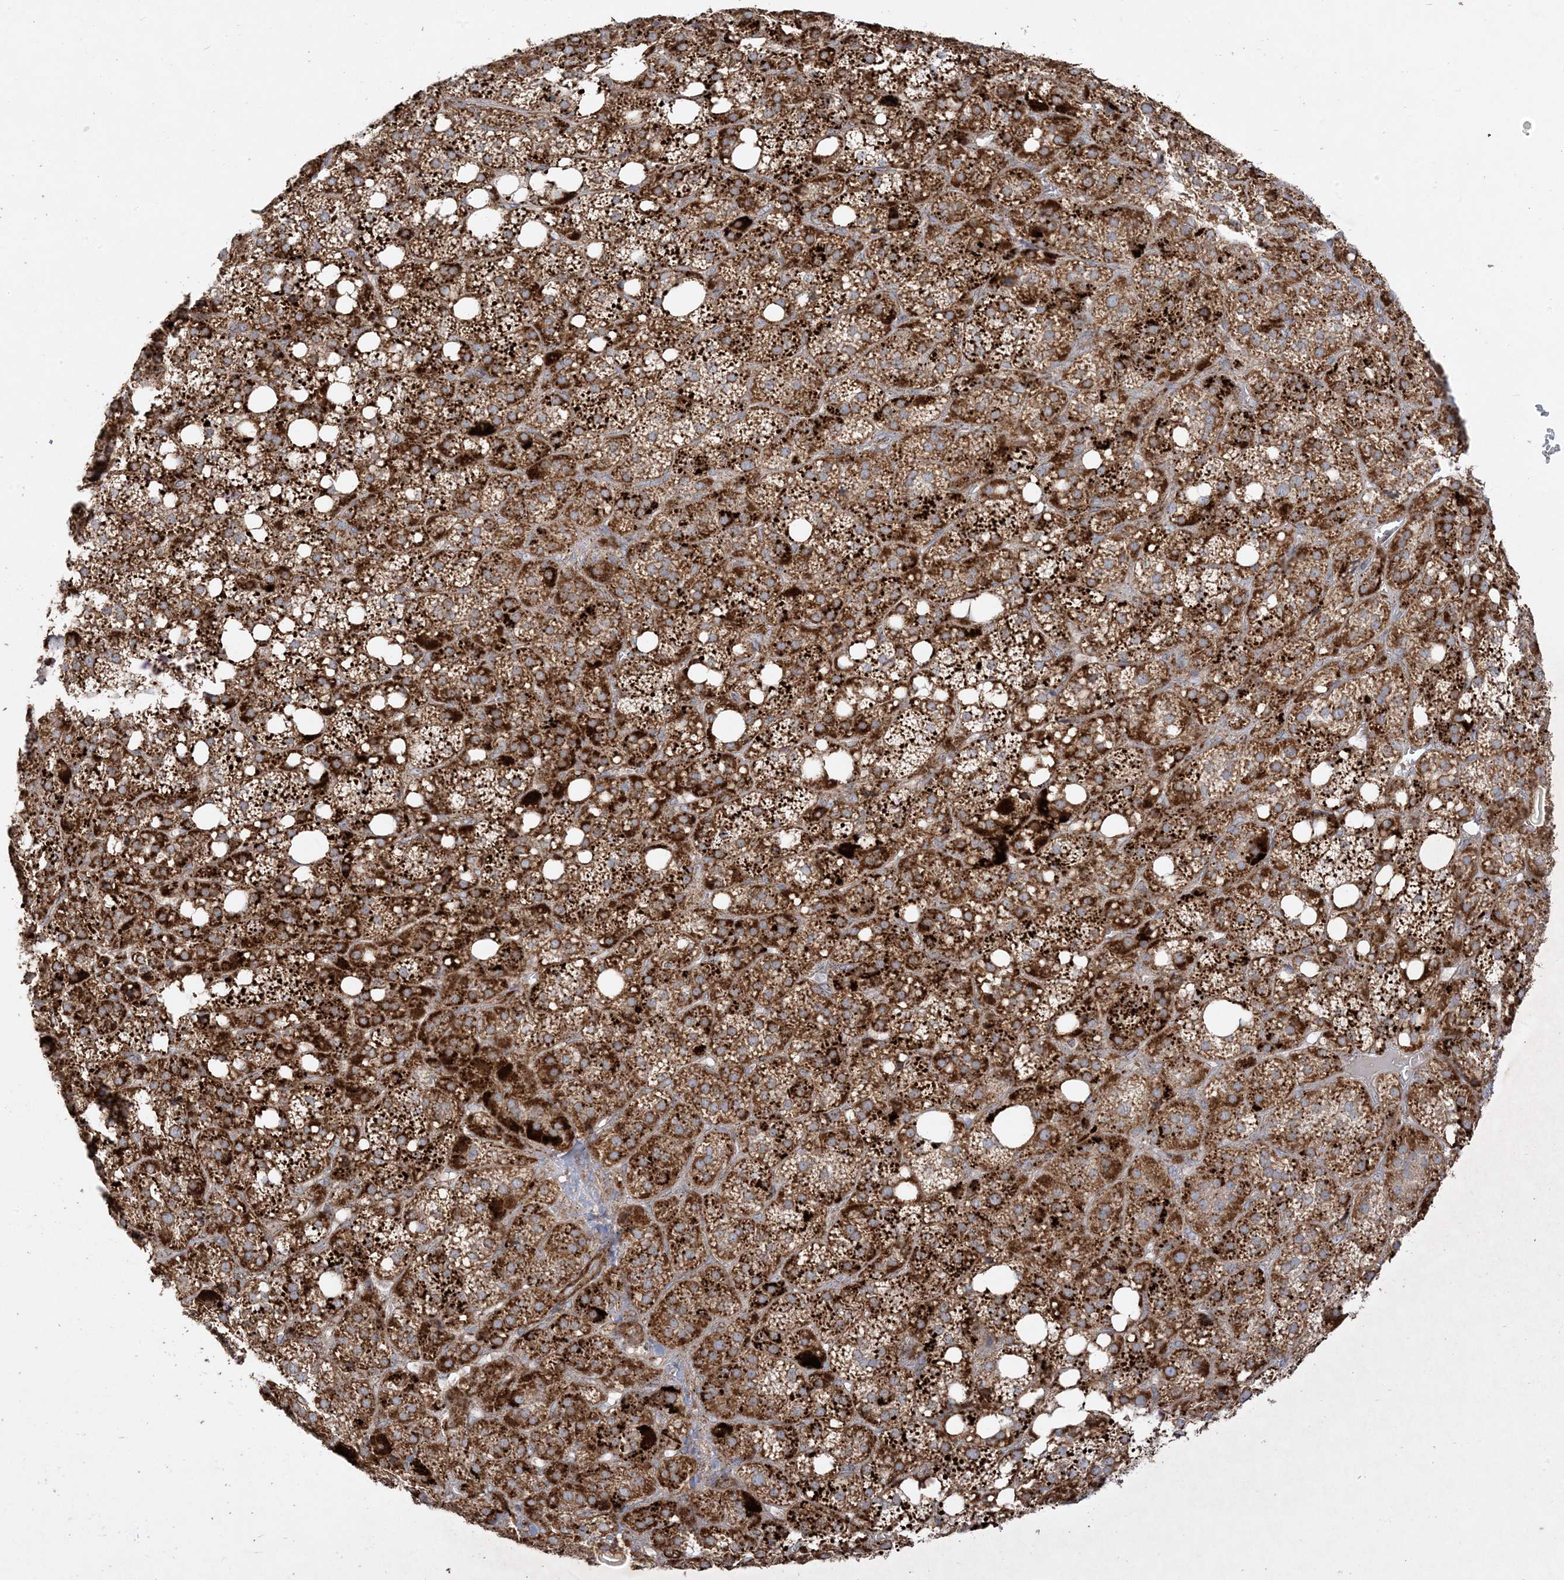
{"staining": {"intensity": "strong", "quantity": ">75%", "location": "cytoplasmic/membranous"}, "tissue": "adrenal gland", "cell_type": "Glandular cells", "image_type": "normal", "snomed": [{"axis": "morphology", "description": "Normal tissue, NOS"}, {"axis": "topography", "description": "Adrenal gland"}], "caption": "Human adrenal gland stained for a protein (brown) displays strong cytoplasmic/membranous positive expression in approximately >75% of glandular cells.", "gene": "AARS2", "patient": {"sex": "female", "age": 59}}